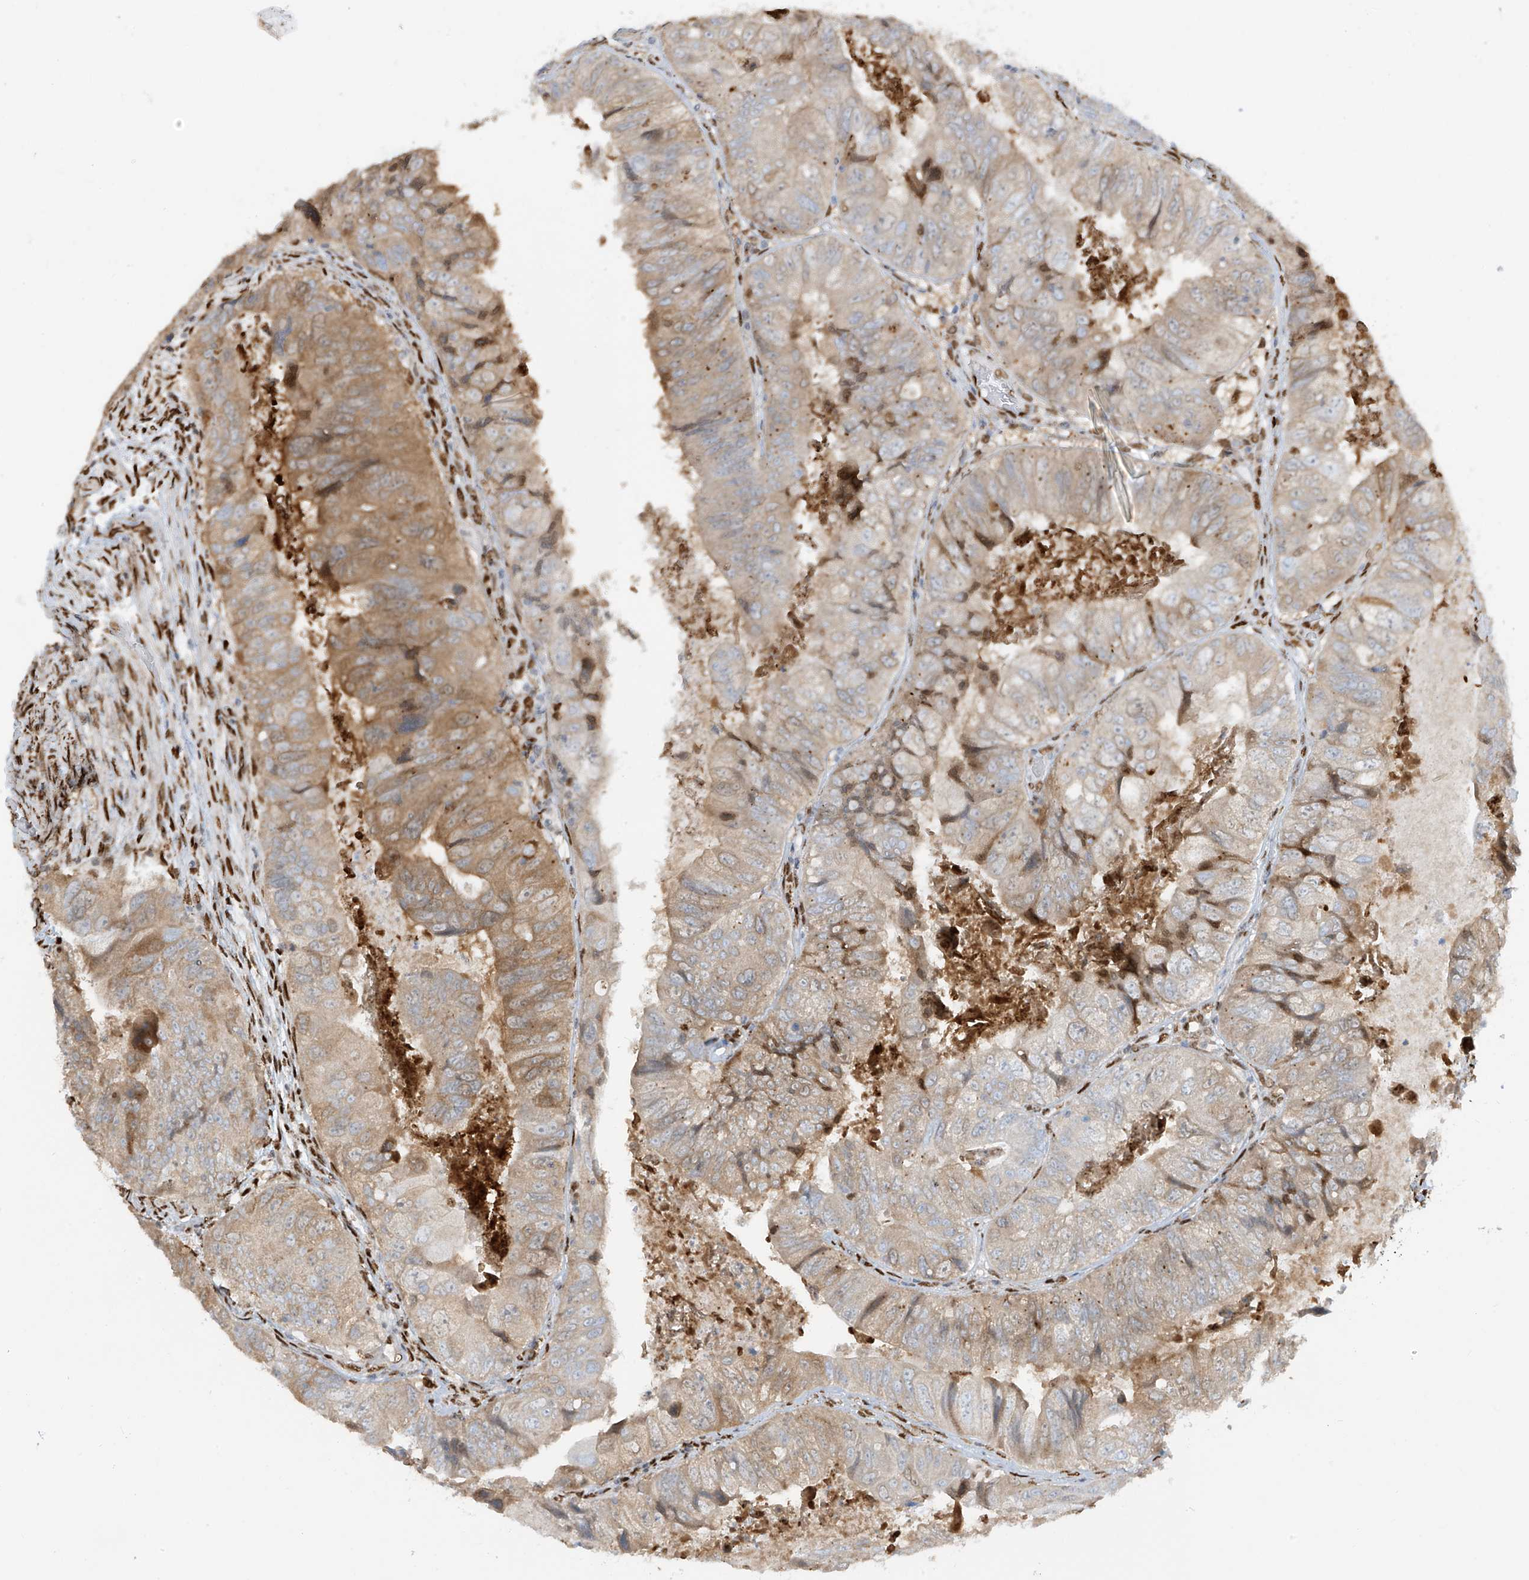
{"staining": {"intensity": "moderate", "quantity": "<25%", "location": "cytoplasmic/membranous"}, "tissue": "colorectal cancer", "cell_type": "Tumor cells", "image_type": "cancer", "snomed": [{"axis": "morphology", "description": "Adenocarcinoma, NOS"}, {"axis": "topography", "description": "Rectum"}], "caption": "About <25% of tumor cells in colorectal cancer (adenocarcinoma) reveal moderate cytoplasmic/membranous protein expression as visualized by brown immunohistochemical staining.", "gene": "PM20D2", "patient": {"sex": "male", "age": 63}}